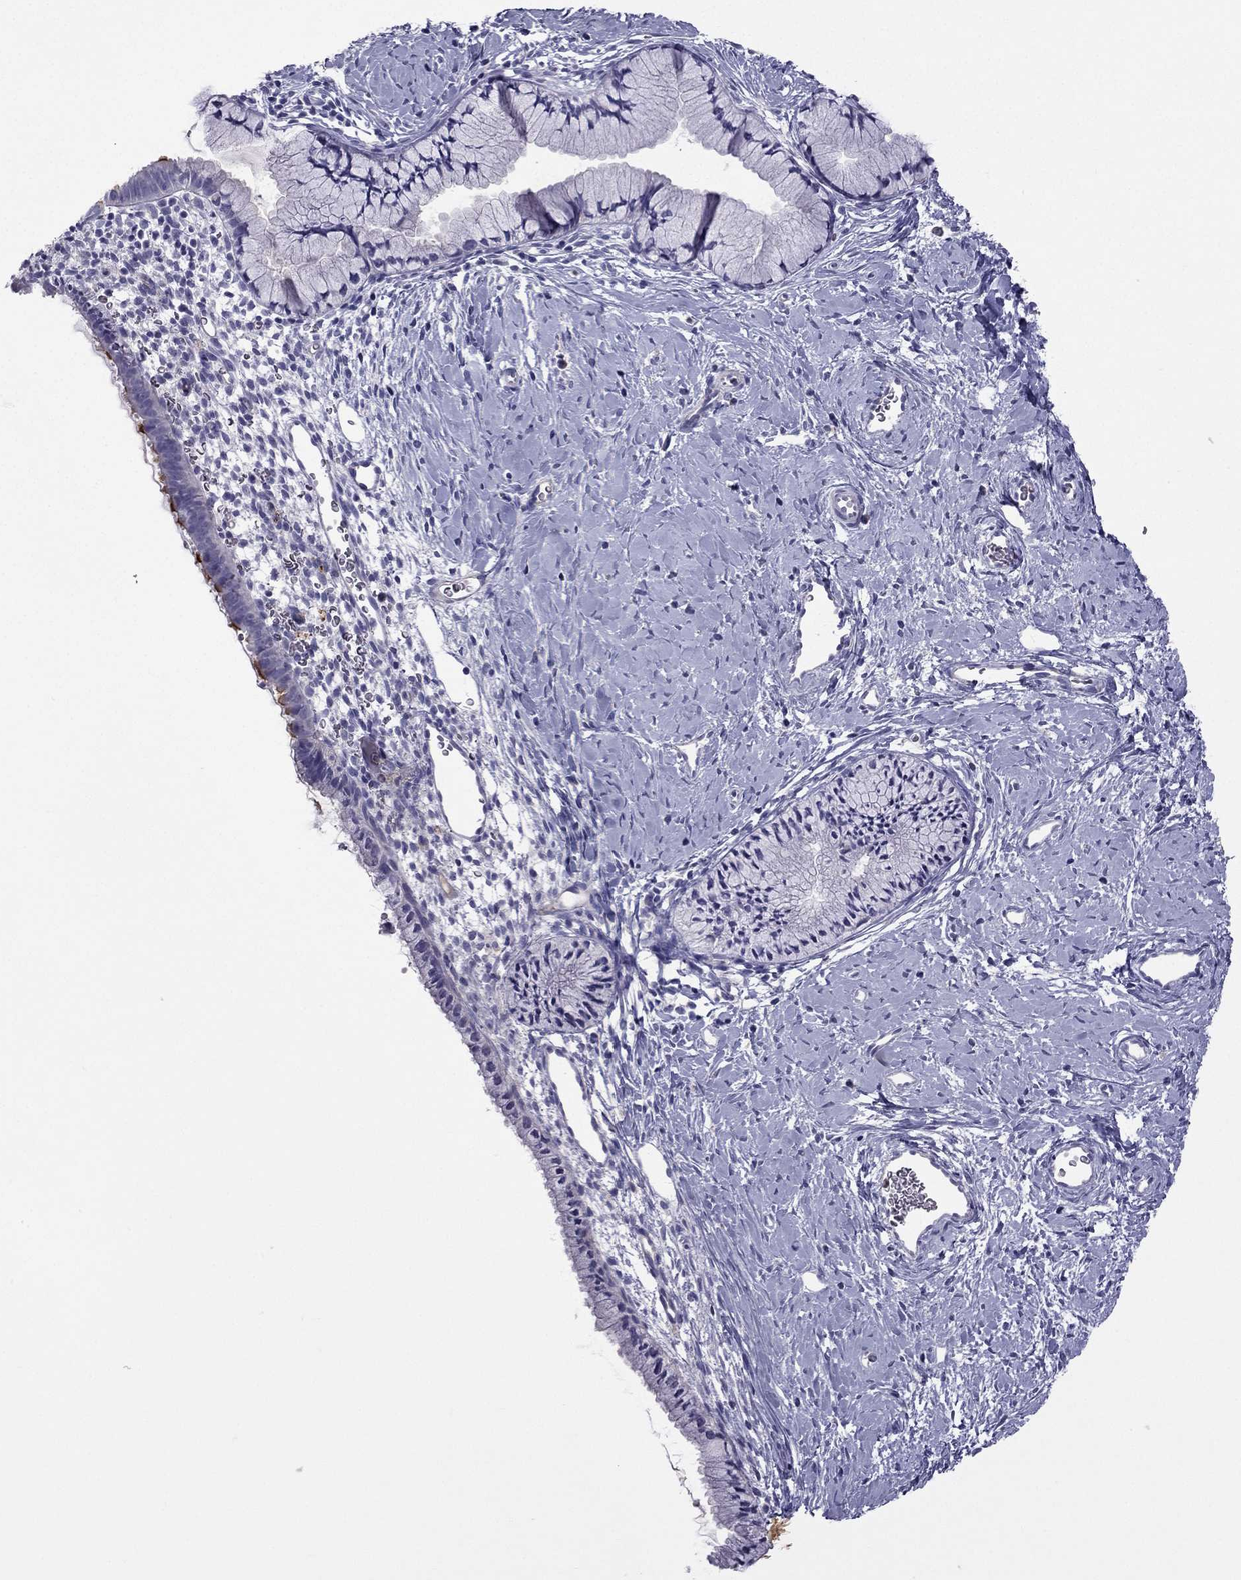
{"staining": {"intensity": "strong", "quantity": "<25%", "location": "cytoplasmic/membranous"}, "tissue": "cervix", "cell_type": "Glandular cells", "image_type": "normal", "snomed": [{"axis": "morphology", "description": "Normal tissue, NOS"}, {"axis": "topography", "description": "Cervix"}], "caption": "Strong cytoplasmic/membranous protein positivity is seen in approximately <25% of glandular cells in cervix. (Brightfield microscopy of DAB IHC at high magnification).", "gene": "STOML3", "patient": {"sex": "female", "age": 40}}